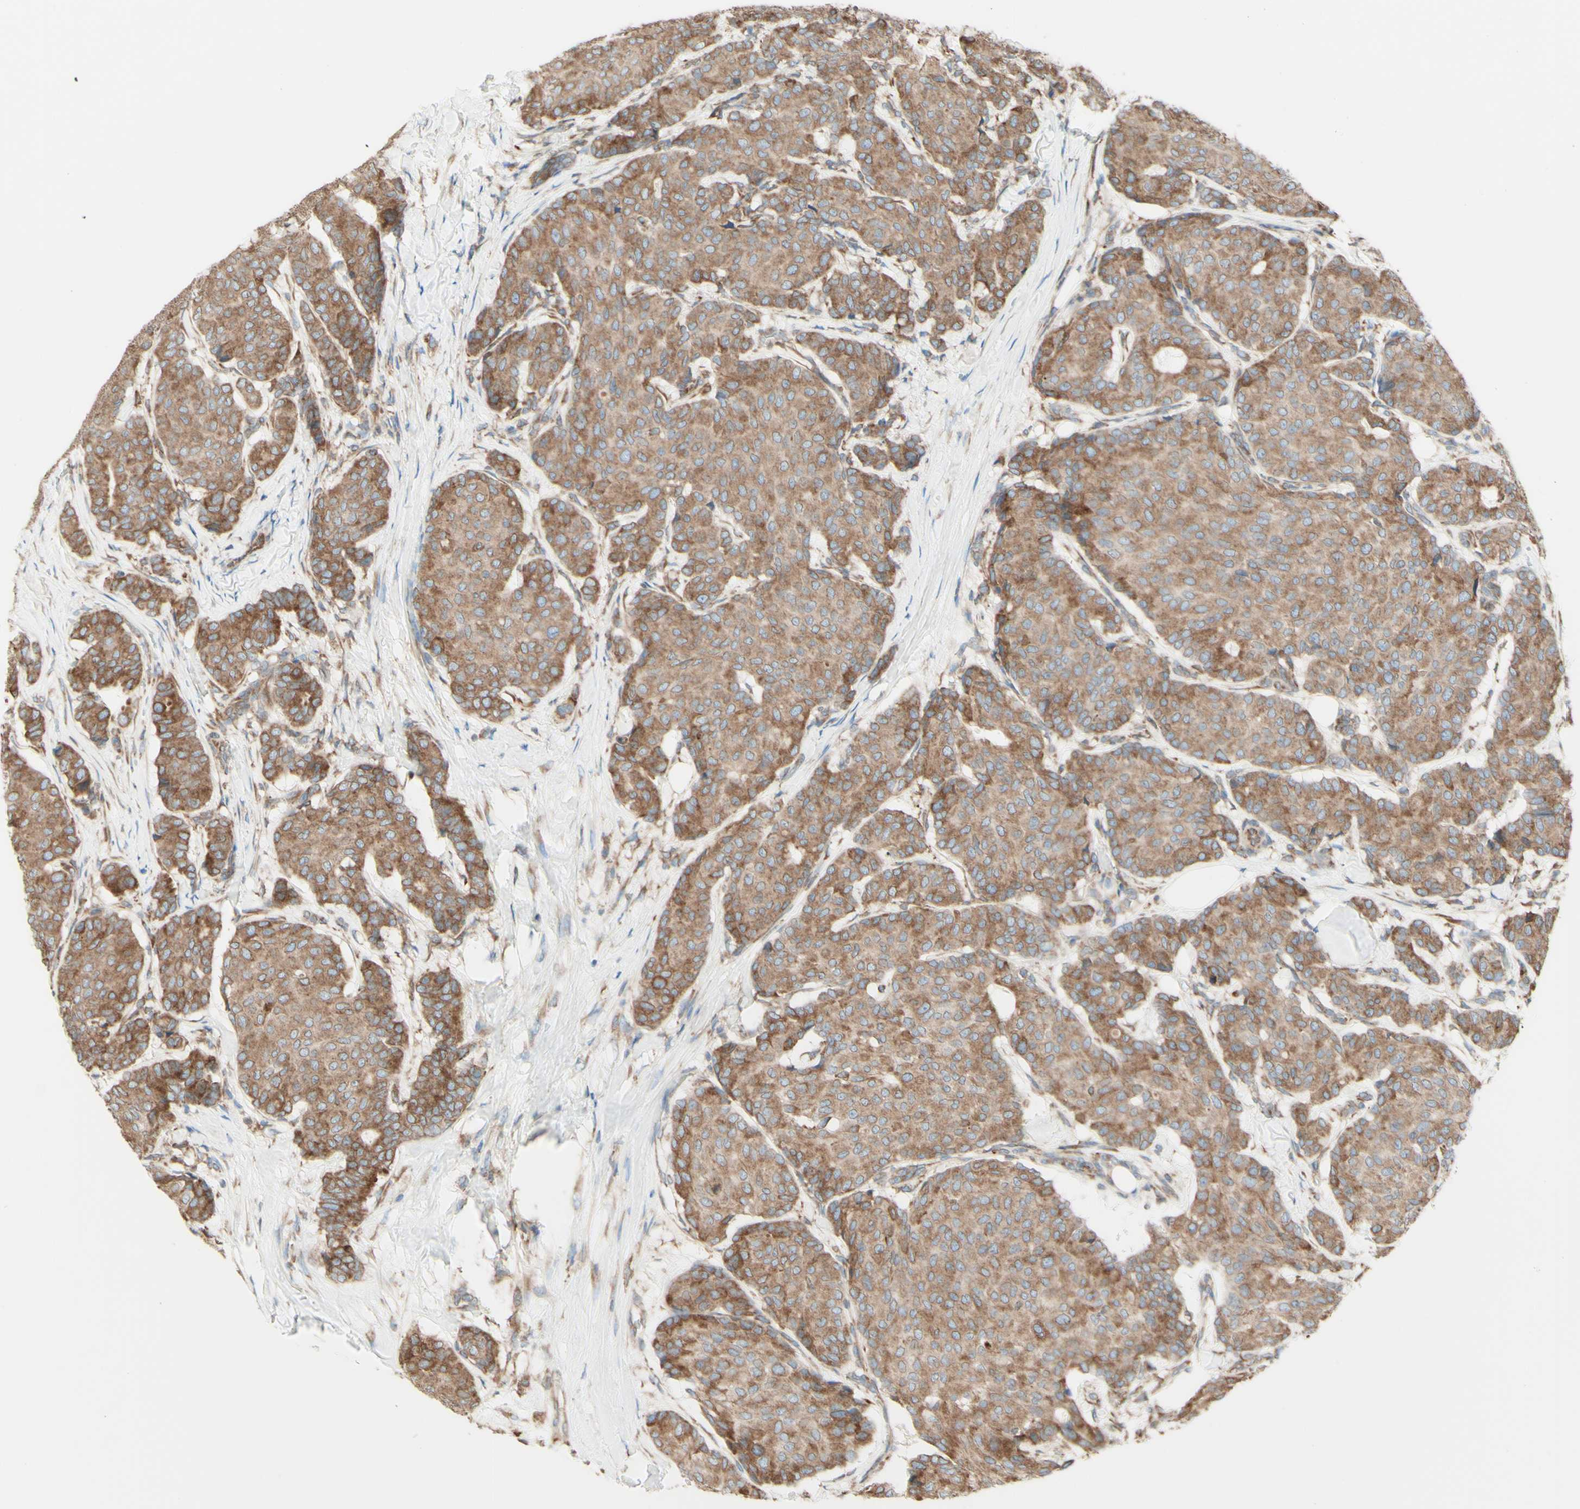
{"staining": {"intensity": "moderate", "quantity": ">75%", "location": "cytoplasmic/membranous"}, "tissue": "breast cancer", "cell_type": "Tumor cells", "image_type": "cancer", "snomed": [{"axis": "morphology", "description": "Duct carcinoma"}, {"axis": "topography", "description": "Breast"}], "caption": "Moderate cytoplasmic/membranous expression is appreciated in about >75% of tumor cells in breast cancer (infiltrating ductal carcinoma). (Brightfield microscopy of DAB IHC at high magnification).", "gene": "DNAJB11", "patient": {"sex": "female", "age": 75}}